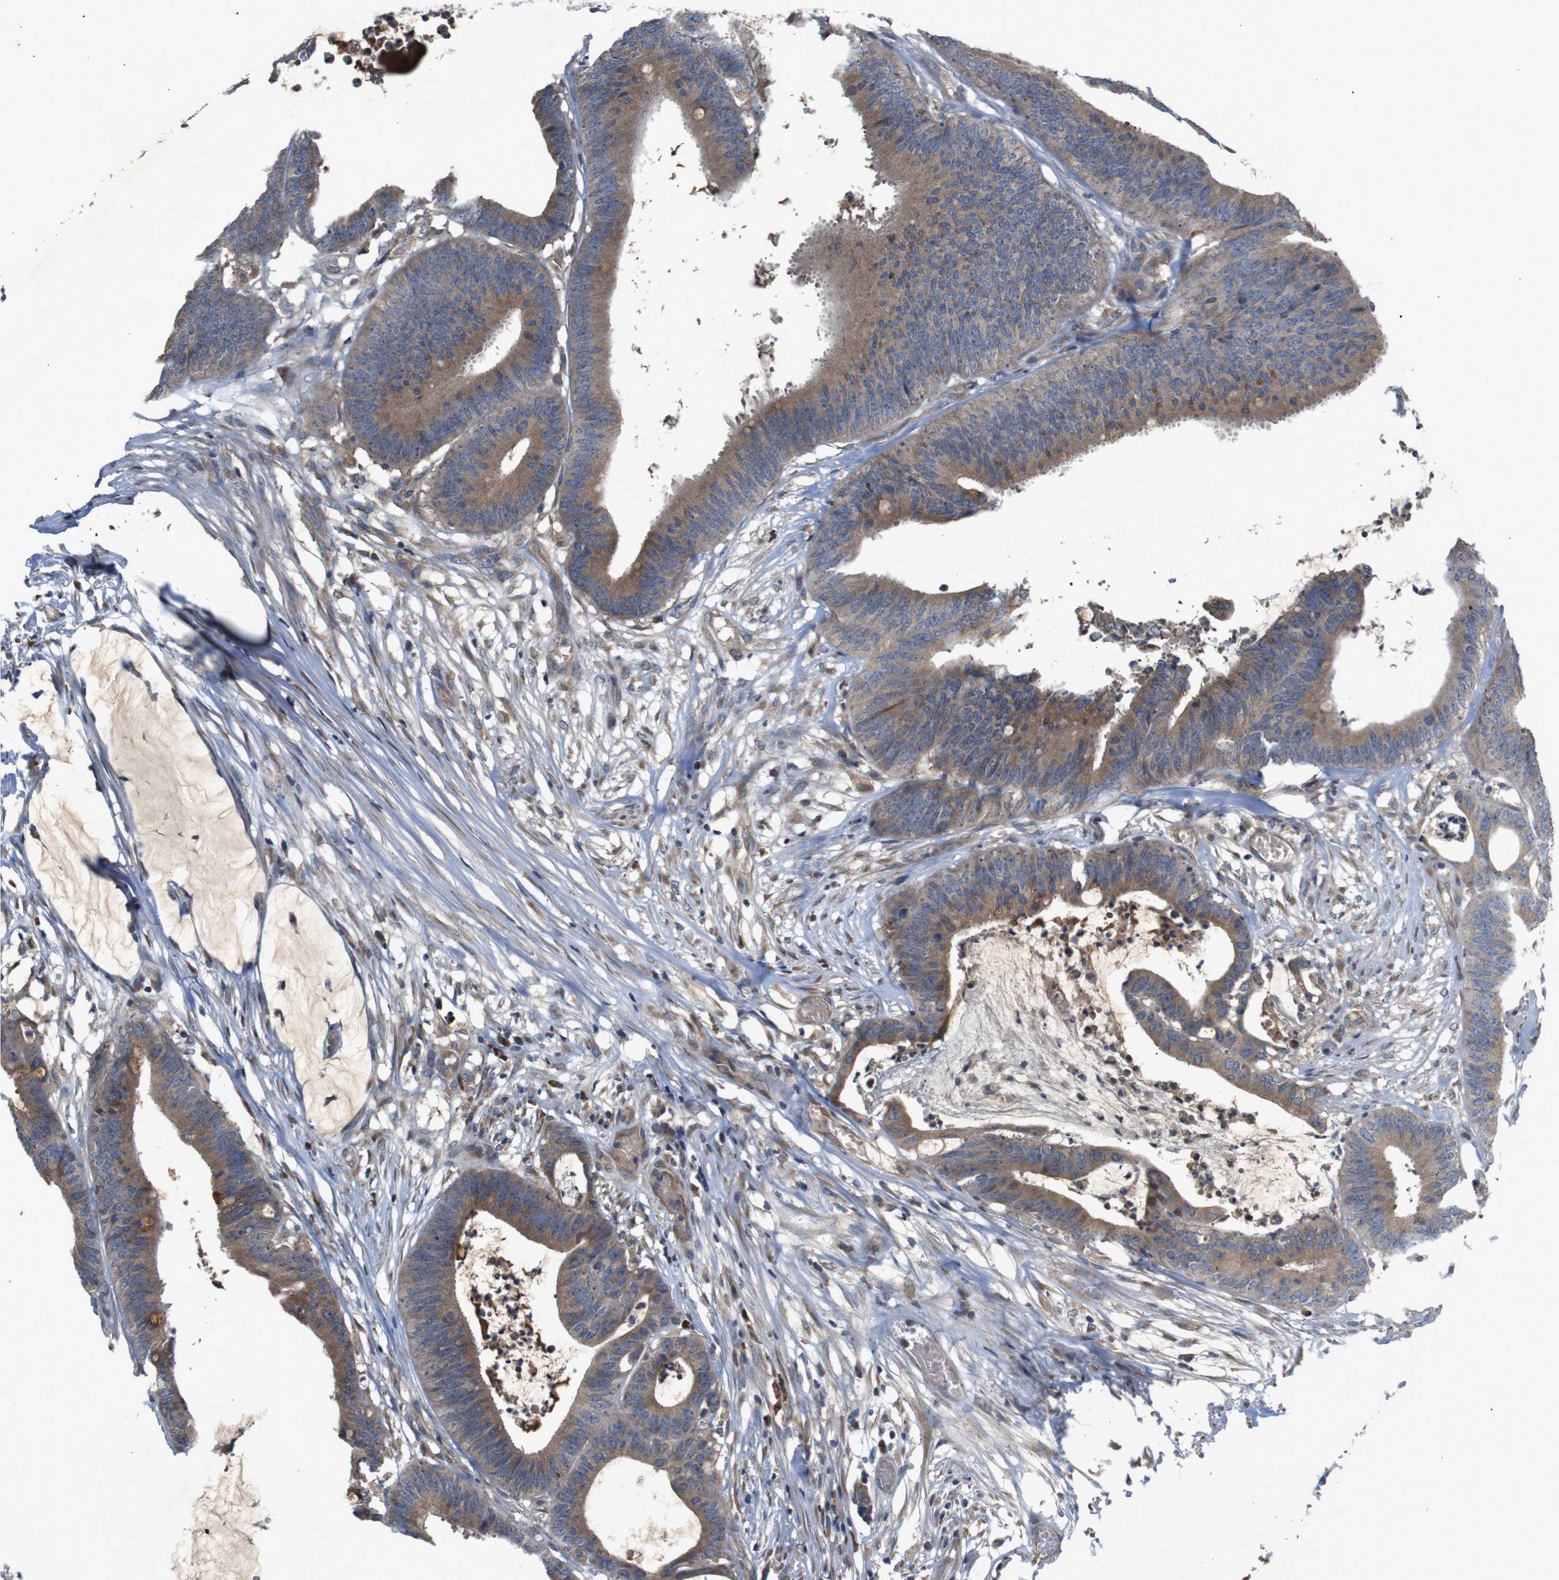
{"staining": {"intensity": "moderate", "quantity": ">75%", "location": "cytoplasmic/membranous"}, "tissue": "colorectal cancer", "cell_type": "Tumor cells", "image_type": "cancer", "snomed": [{"axis": "morphology", "description": "Adenocarcinoma, NOS"}, {"axis": "topography", "description": "Rectum"}], "caption": "Protein staining of colorectal adenocarcinoma tissue exhibits moderate cytoplasmic/membranous expression in approximately >75% of tumor cells. Nuclei are stained in blue.", "gene": "PTPN1", "patient": {"sex": "female", "age": 66}}